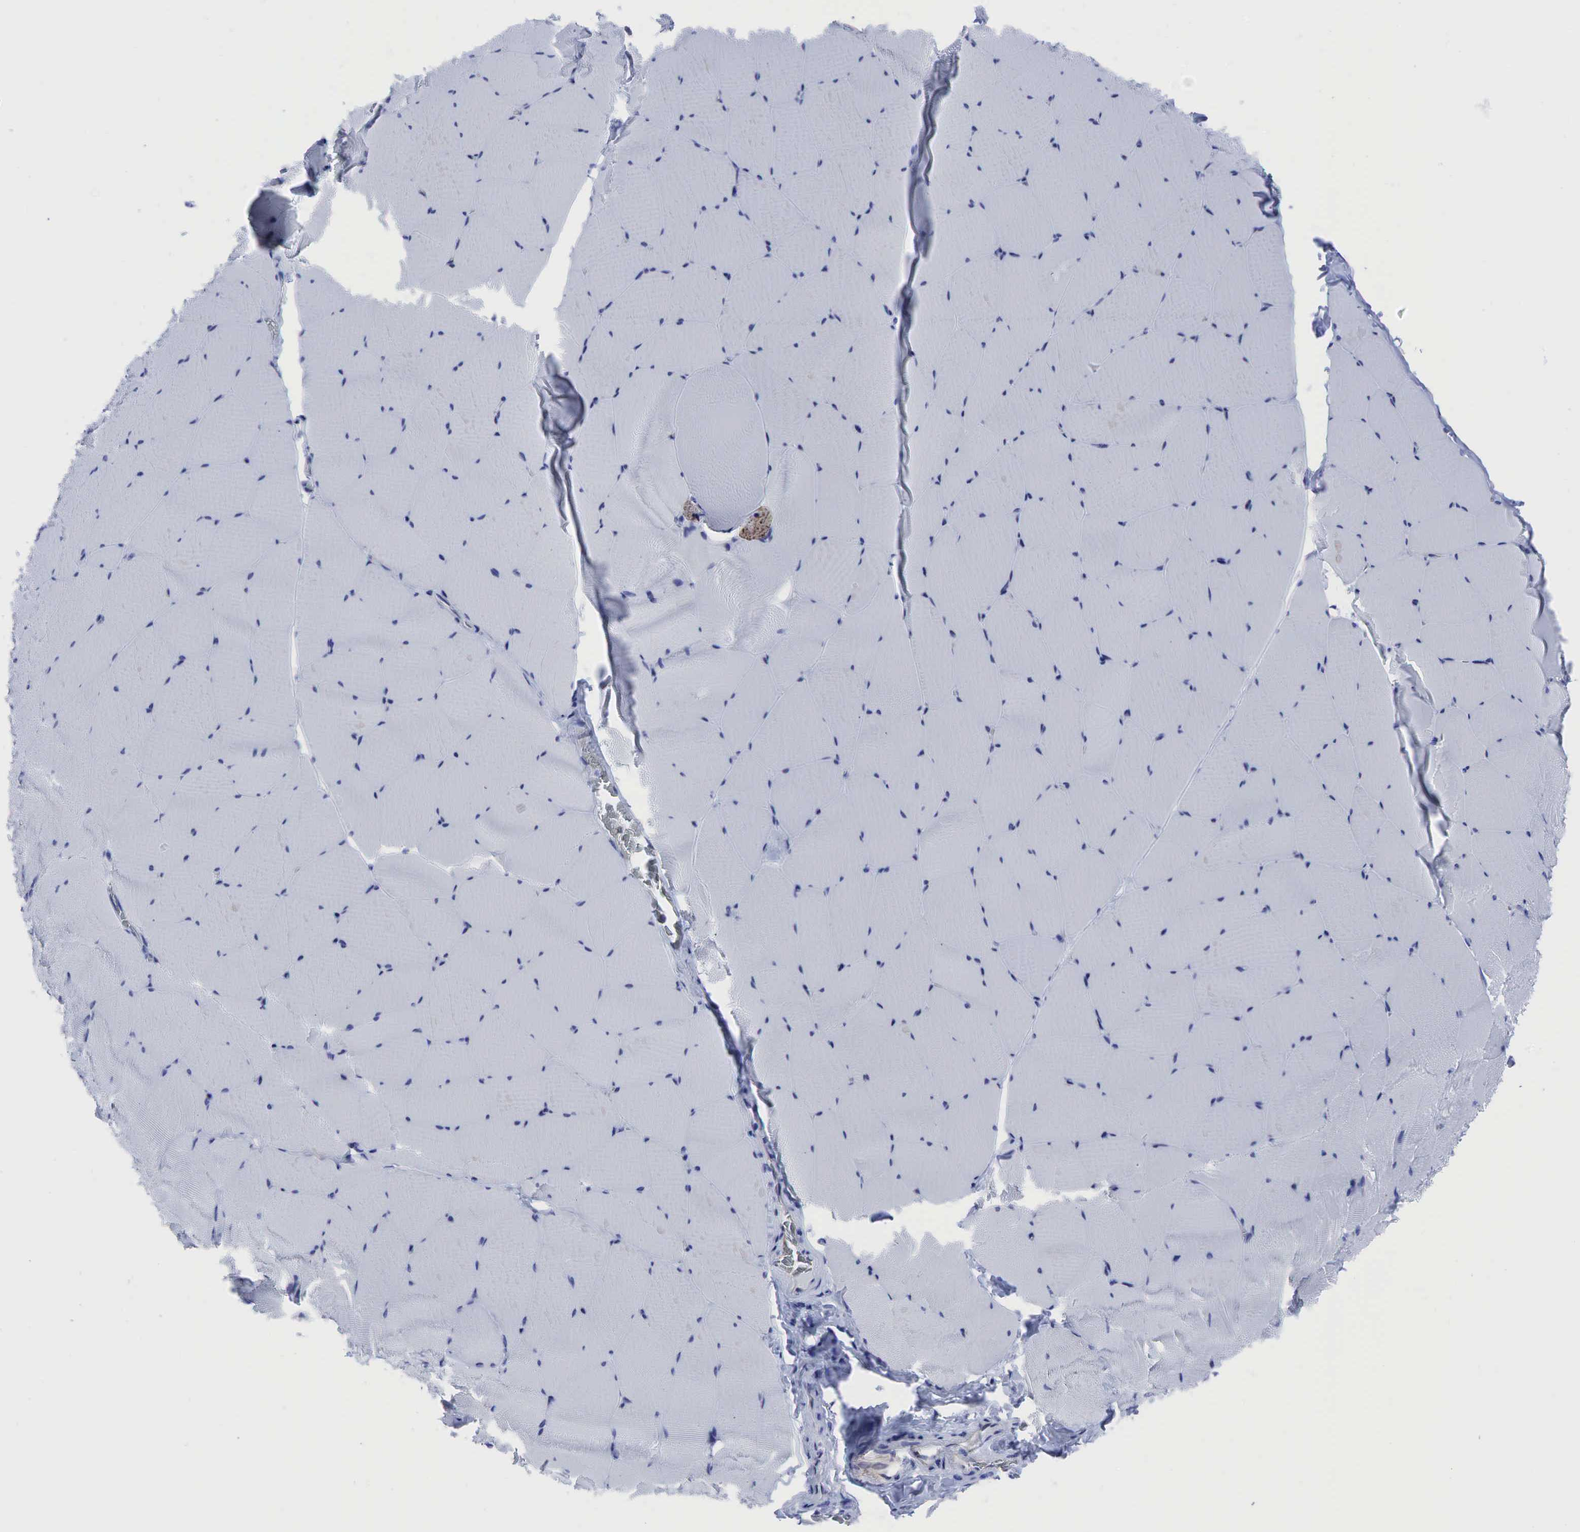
{"staining": {"intensity": "negative", "quantity": "none", "location": "none"}, "tissue": "skeletal muscle", "cell_type": "Myocytes", "image_type": "normal", "snomed": [{"axis": "morphology", "description": "Normal tissue, NOS"}, {"axis": "topography", "description": "Skeletal muscle"}, {"axis": "topography", "description": "Salivary gland"}], "caption": "This image is of benign skeletal muscle stained with IHC to label a protein in brown with the nuclei are counter-stained blue. There is no expression in myocytes.", "gene": "TNFRSF8", "patient": {"sex": "male", "age": 62}}